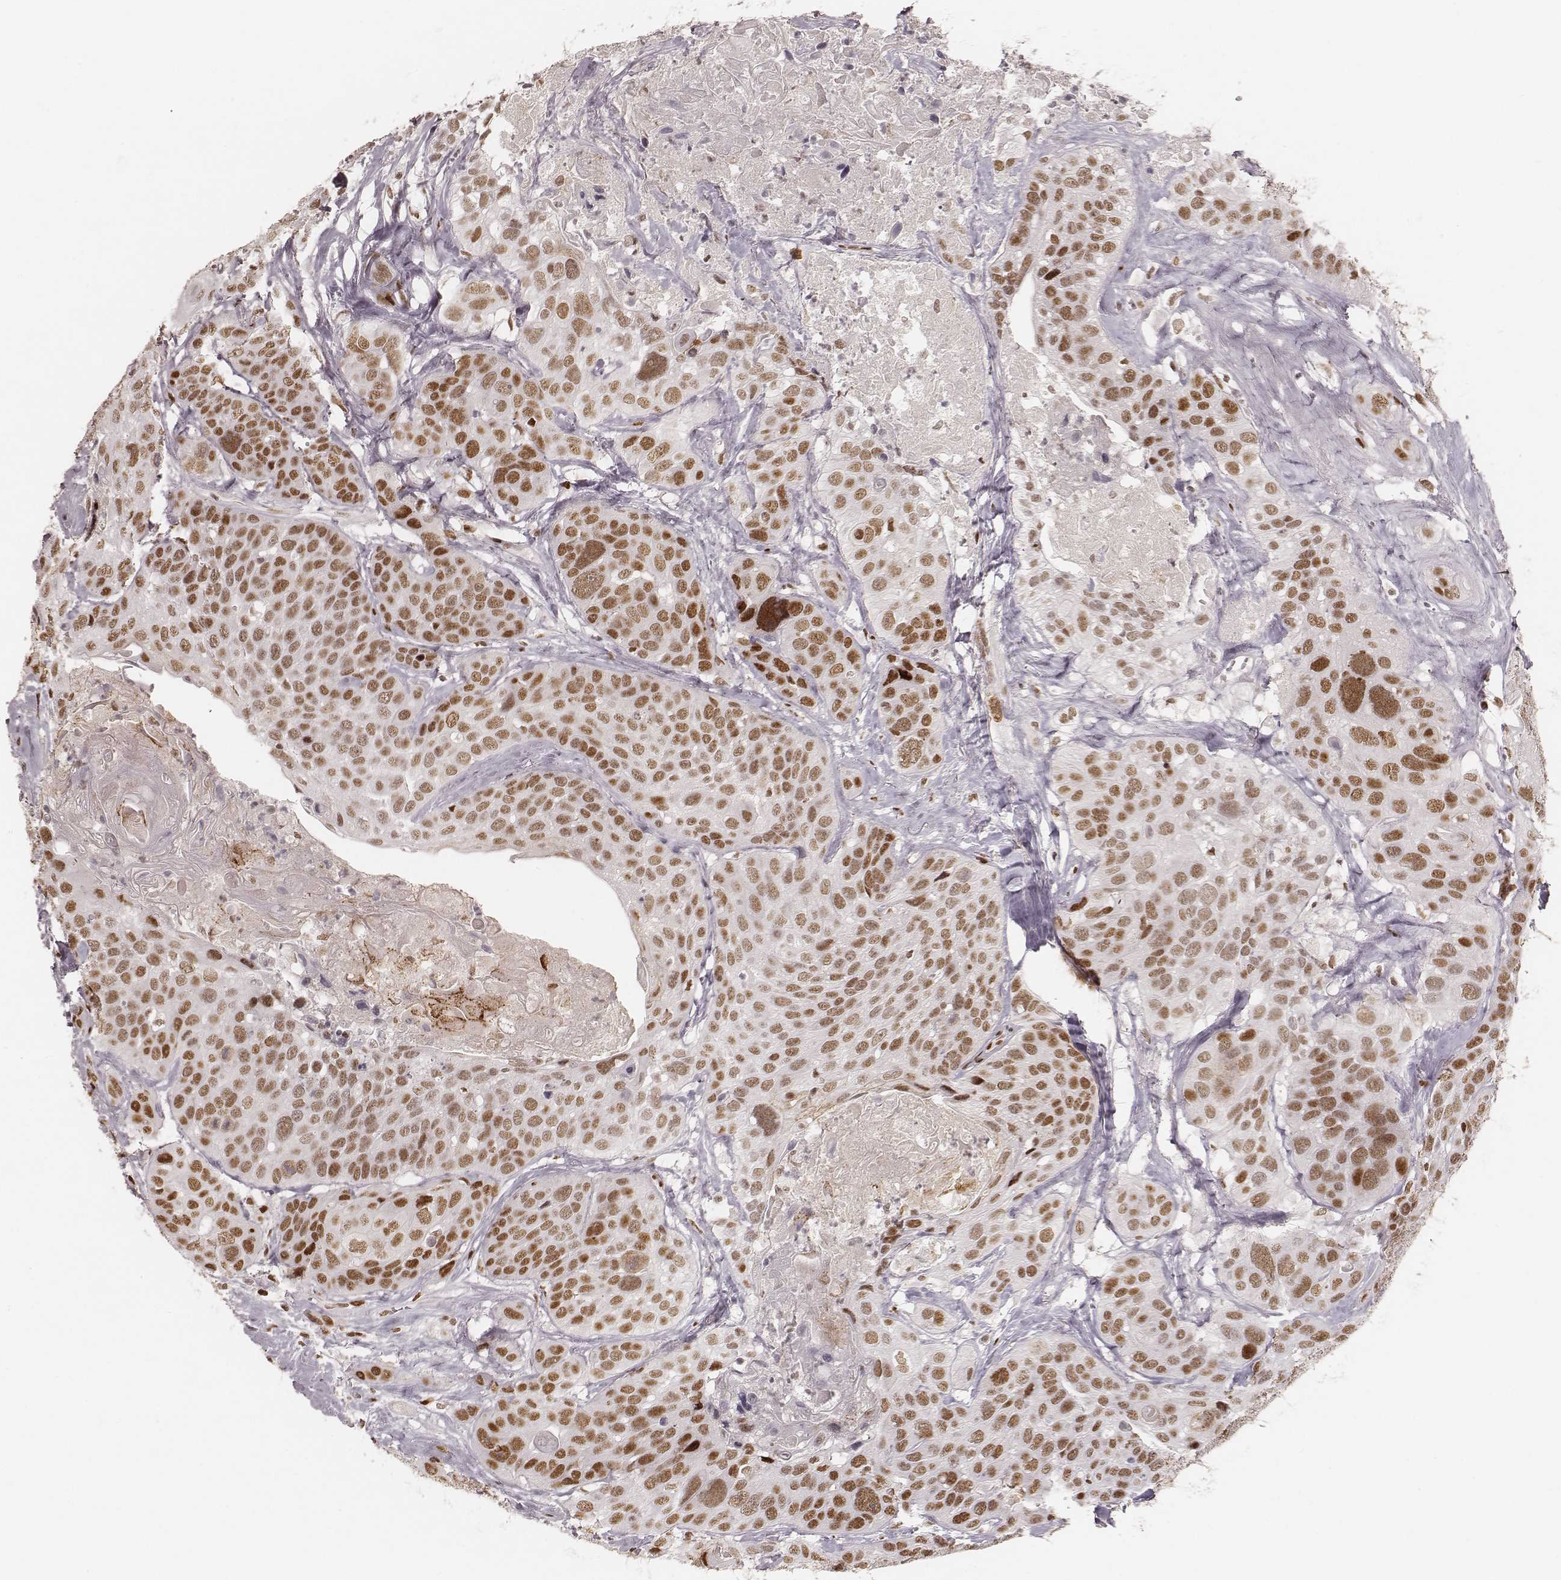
{"staining": {"intensity": "moderate", "quantity": ">75%", "location": "nuclear"}, "tissue": "head and neck cancer", "cell_type": "Tumor cells", "image_type": "cancer", "snomed": [{"axis": "morphology", "description": "Squamous cell carcinoma, NOS"}, {"axis": "topography", "description": "Oral tissue"}, {"axis": "topography", "description": "Head-Neck"}], "caption": "Immunohistochemistry photomicrograph of neoplastic tissue: squamous cell carcinoma (head and neck) stained using IHC demonstrates medium levels of moderate protein expression localized specifically in the nuclear of tumor cells, appearing as a nuclear brown color.", "gene": "HNRNPC", "patient": {"sex": "male", "age": 56}}